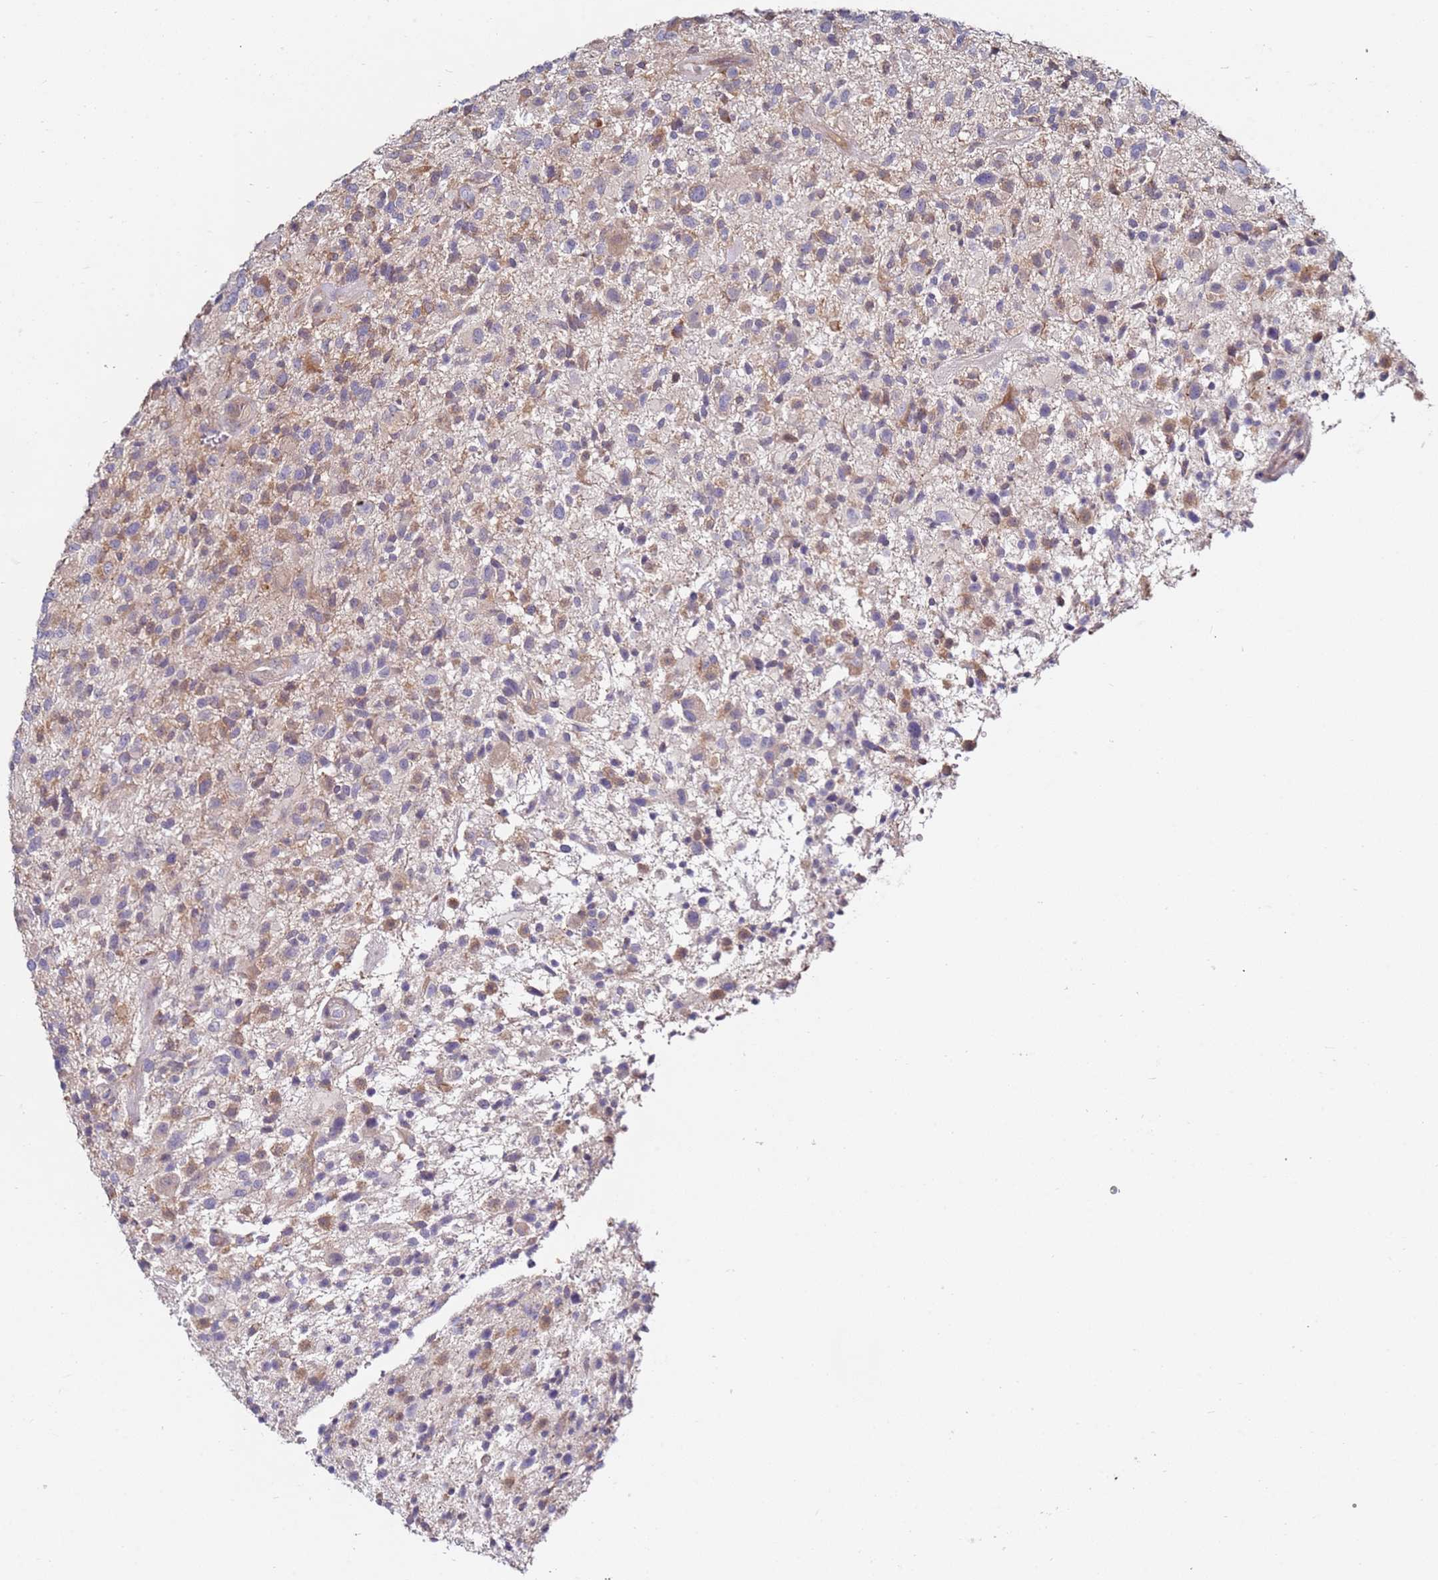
{"staining": {"intensity": "negative", "quantity": "none", "location": "none"}, "tissue": "glioma", "cell_type": "Tumor cells", "image_type": "cancer", "snomed": [{"axis": "morphology", "description": "Glioma, malignant, High grade"}, {"axis": "topography", "description": "Brain"}], "caption": "The histopathology image reveals no staining of tumor cells in malignant glioma (high-grade).", "gene": "CNOT9", "patient": {"sex": "male", "age": 47}}